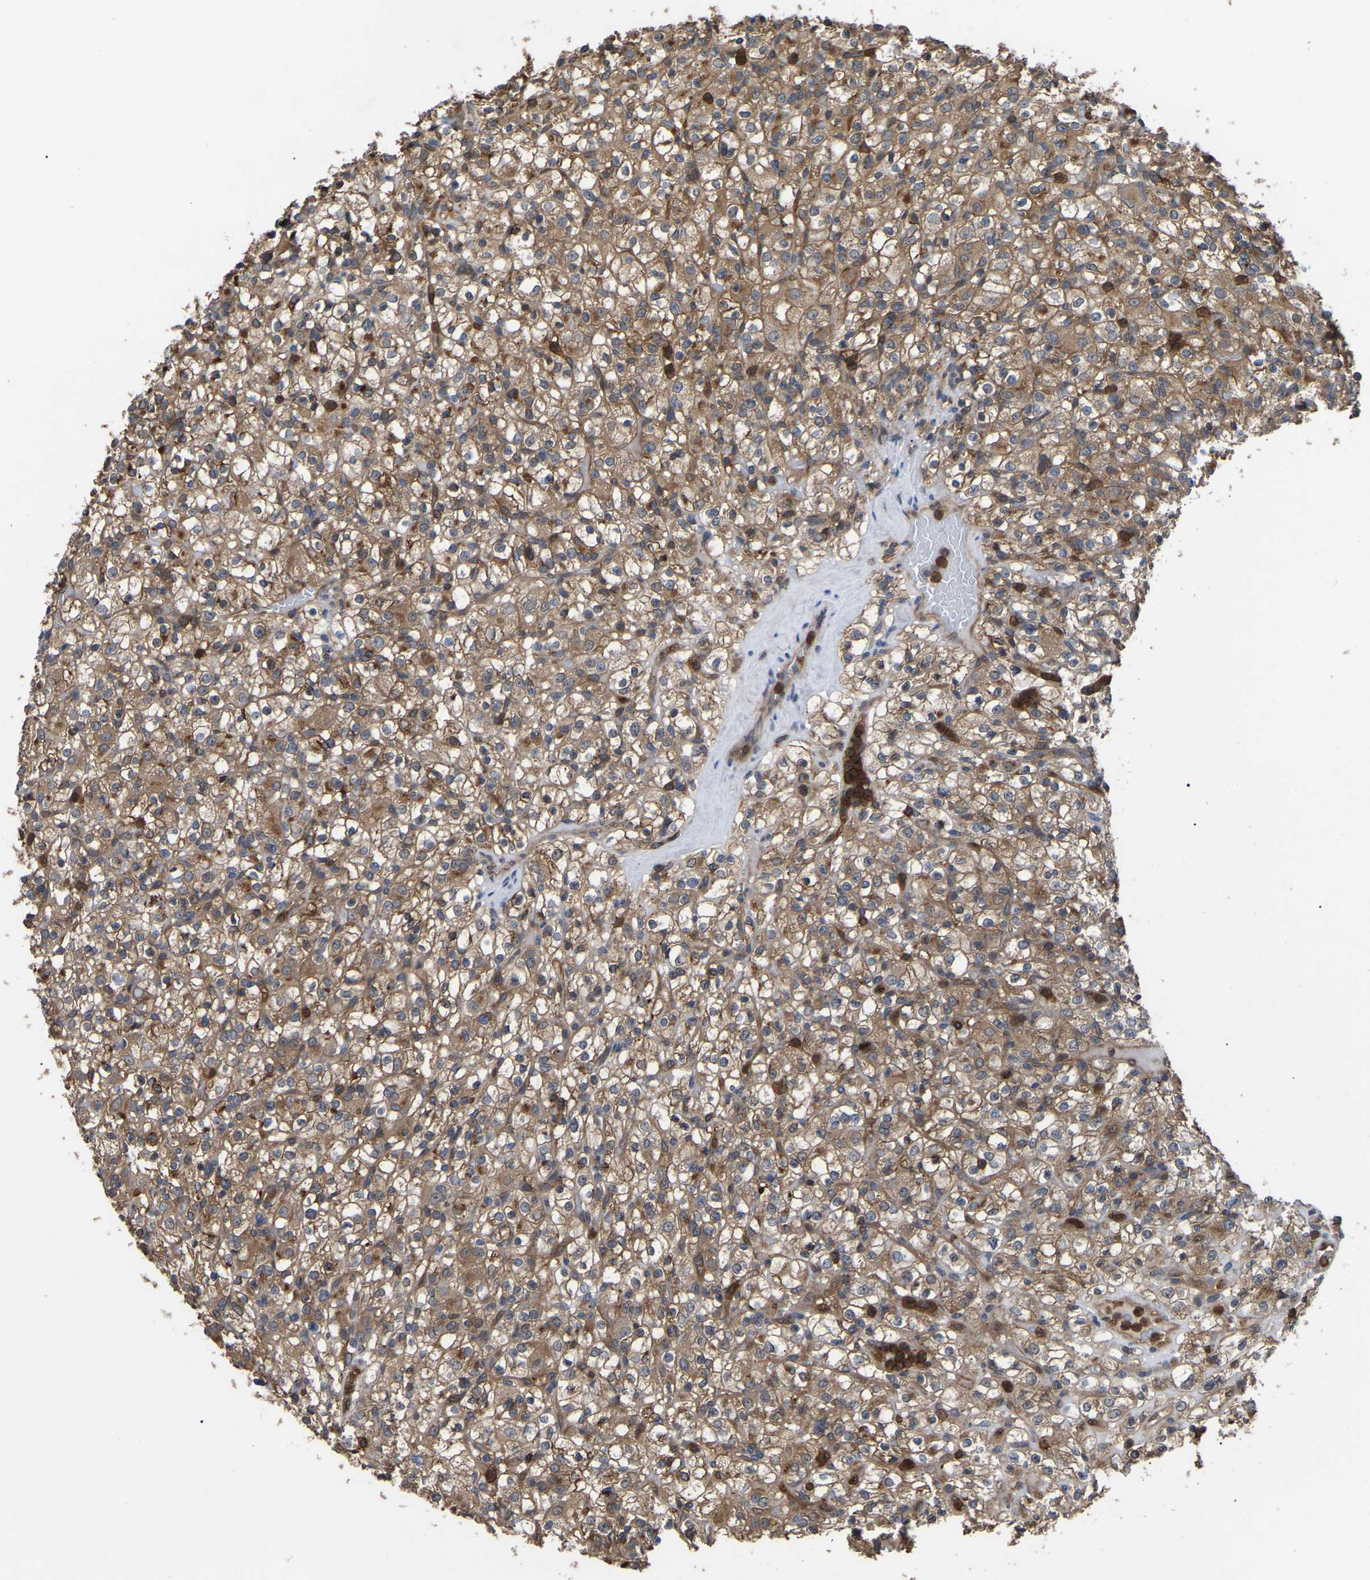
{"staining": {"intensity": "moderate", "quantity": ">75%", "location": "cytoplasmic/membranous"}, "tissue": "renal cancer", "cell_type": "Tumor cells", "image_type": "cancer", "snomed": [{"axis": "morphology", "description": "Normal tissue, NOS"}, {"axis": "morphology", "description": "Adenocarcinoma, NOS"}, {"axis": "topography", "description": "Kidney"}], "caption": "This is an image of immunohistochemistry (IHC) staining of adenocarcinoma (renal), which shows moderate positivity in the cytoplasmic/membranous of tumor cells.", "gene": "CIT", "patient": {"sex": "female", "age": 72}}